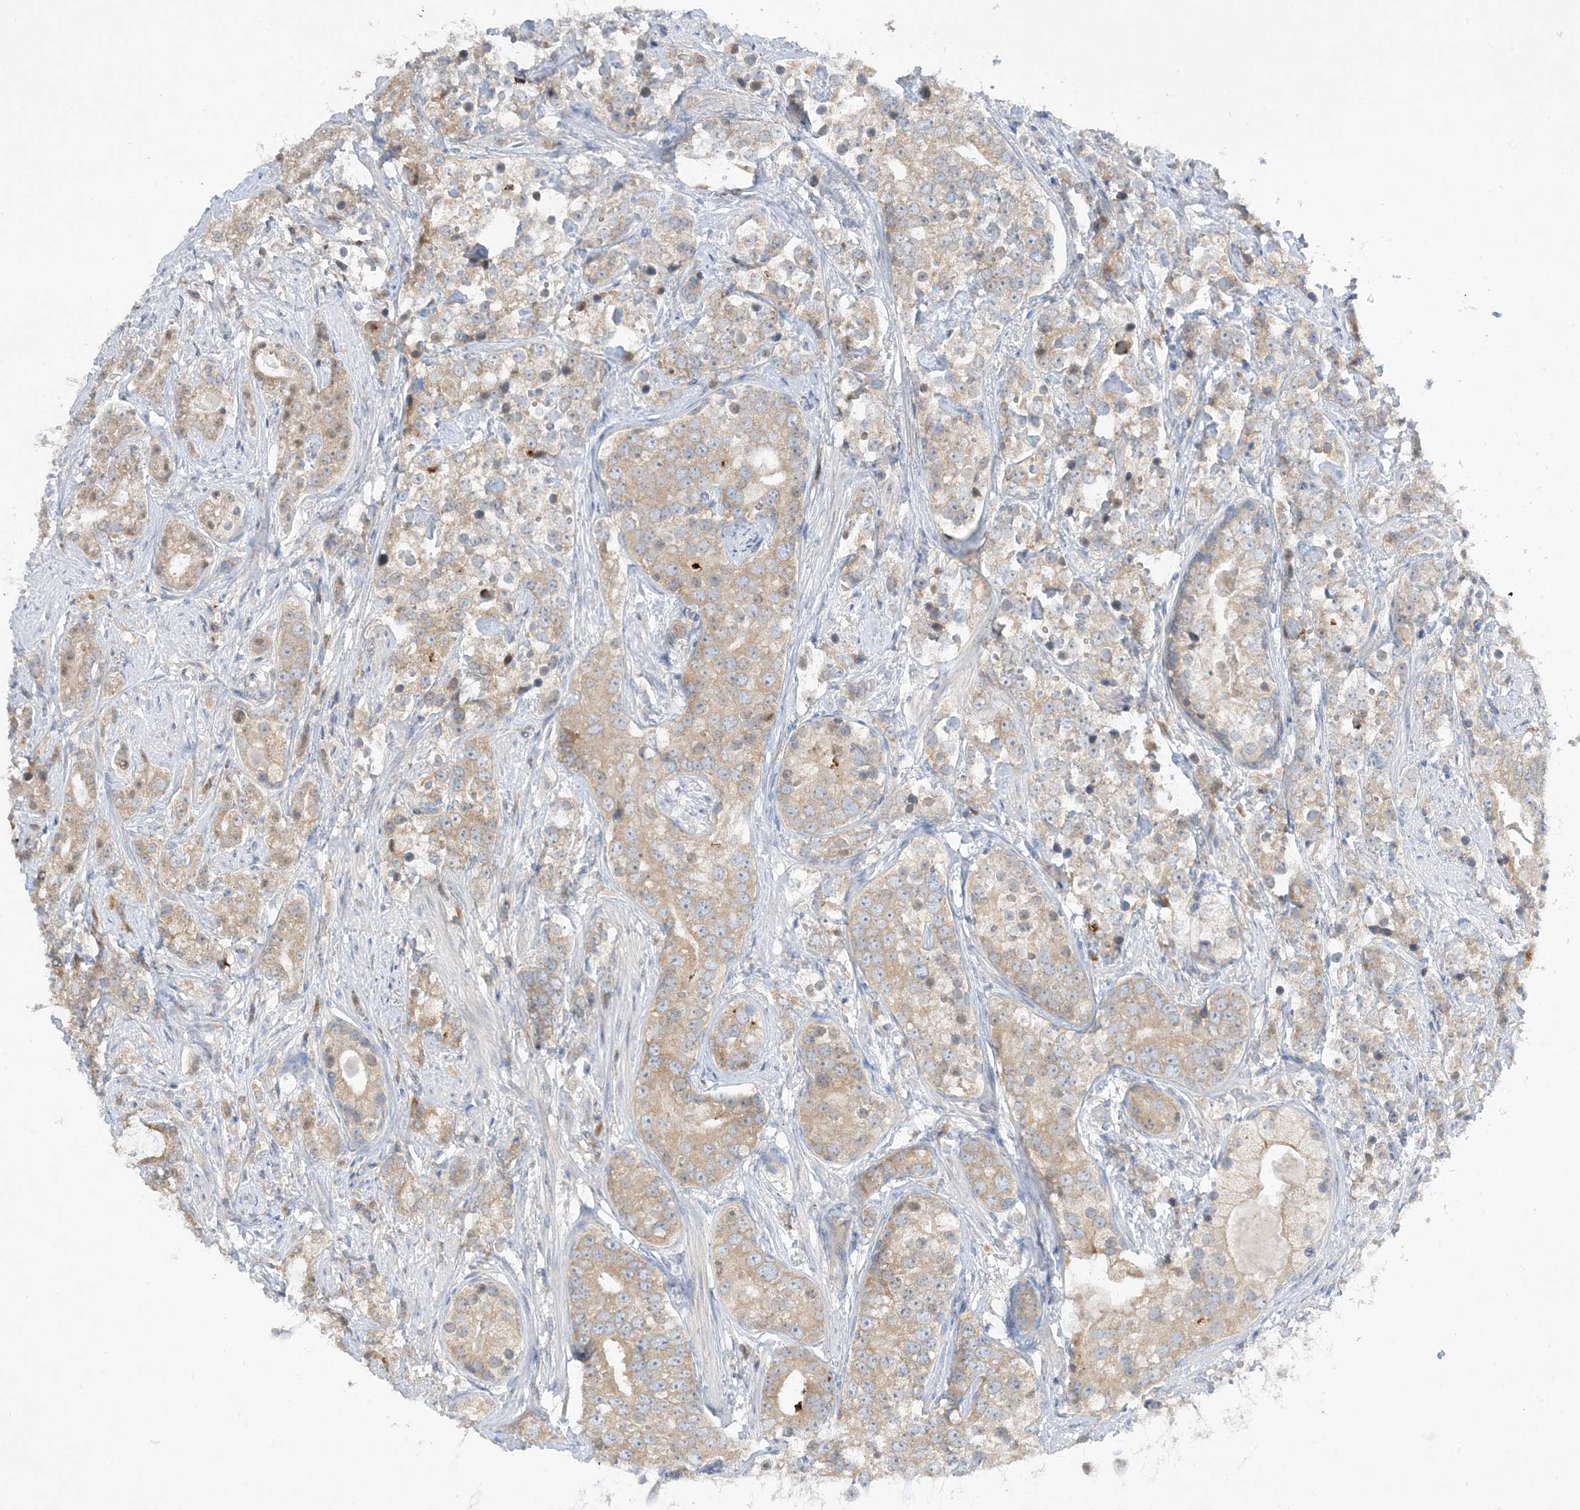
{"staining": {"intensity": "moderate", "quantity": ">75%", "location": "cytoplasmic/membranous"}, "tissue": "prostate cancer", "cell_type": "Tumor cells", "image_type": "cancer", "snomed": [{"axis": "morphology", "description": "Adenocarcinoma, High grade"}, {"axis": "topography", "description": "Prostate"}], "caption": "Tumor cells demonstrate medium levels of moderate cytoplasmic/membranous positivity in approximately >75% of cells in prostate cancer (high-grade adenocarcinoma).", "gene": "RPP40", "patient": {"sex": "male", "age": 69}}